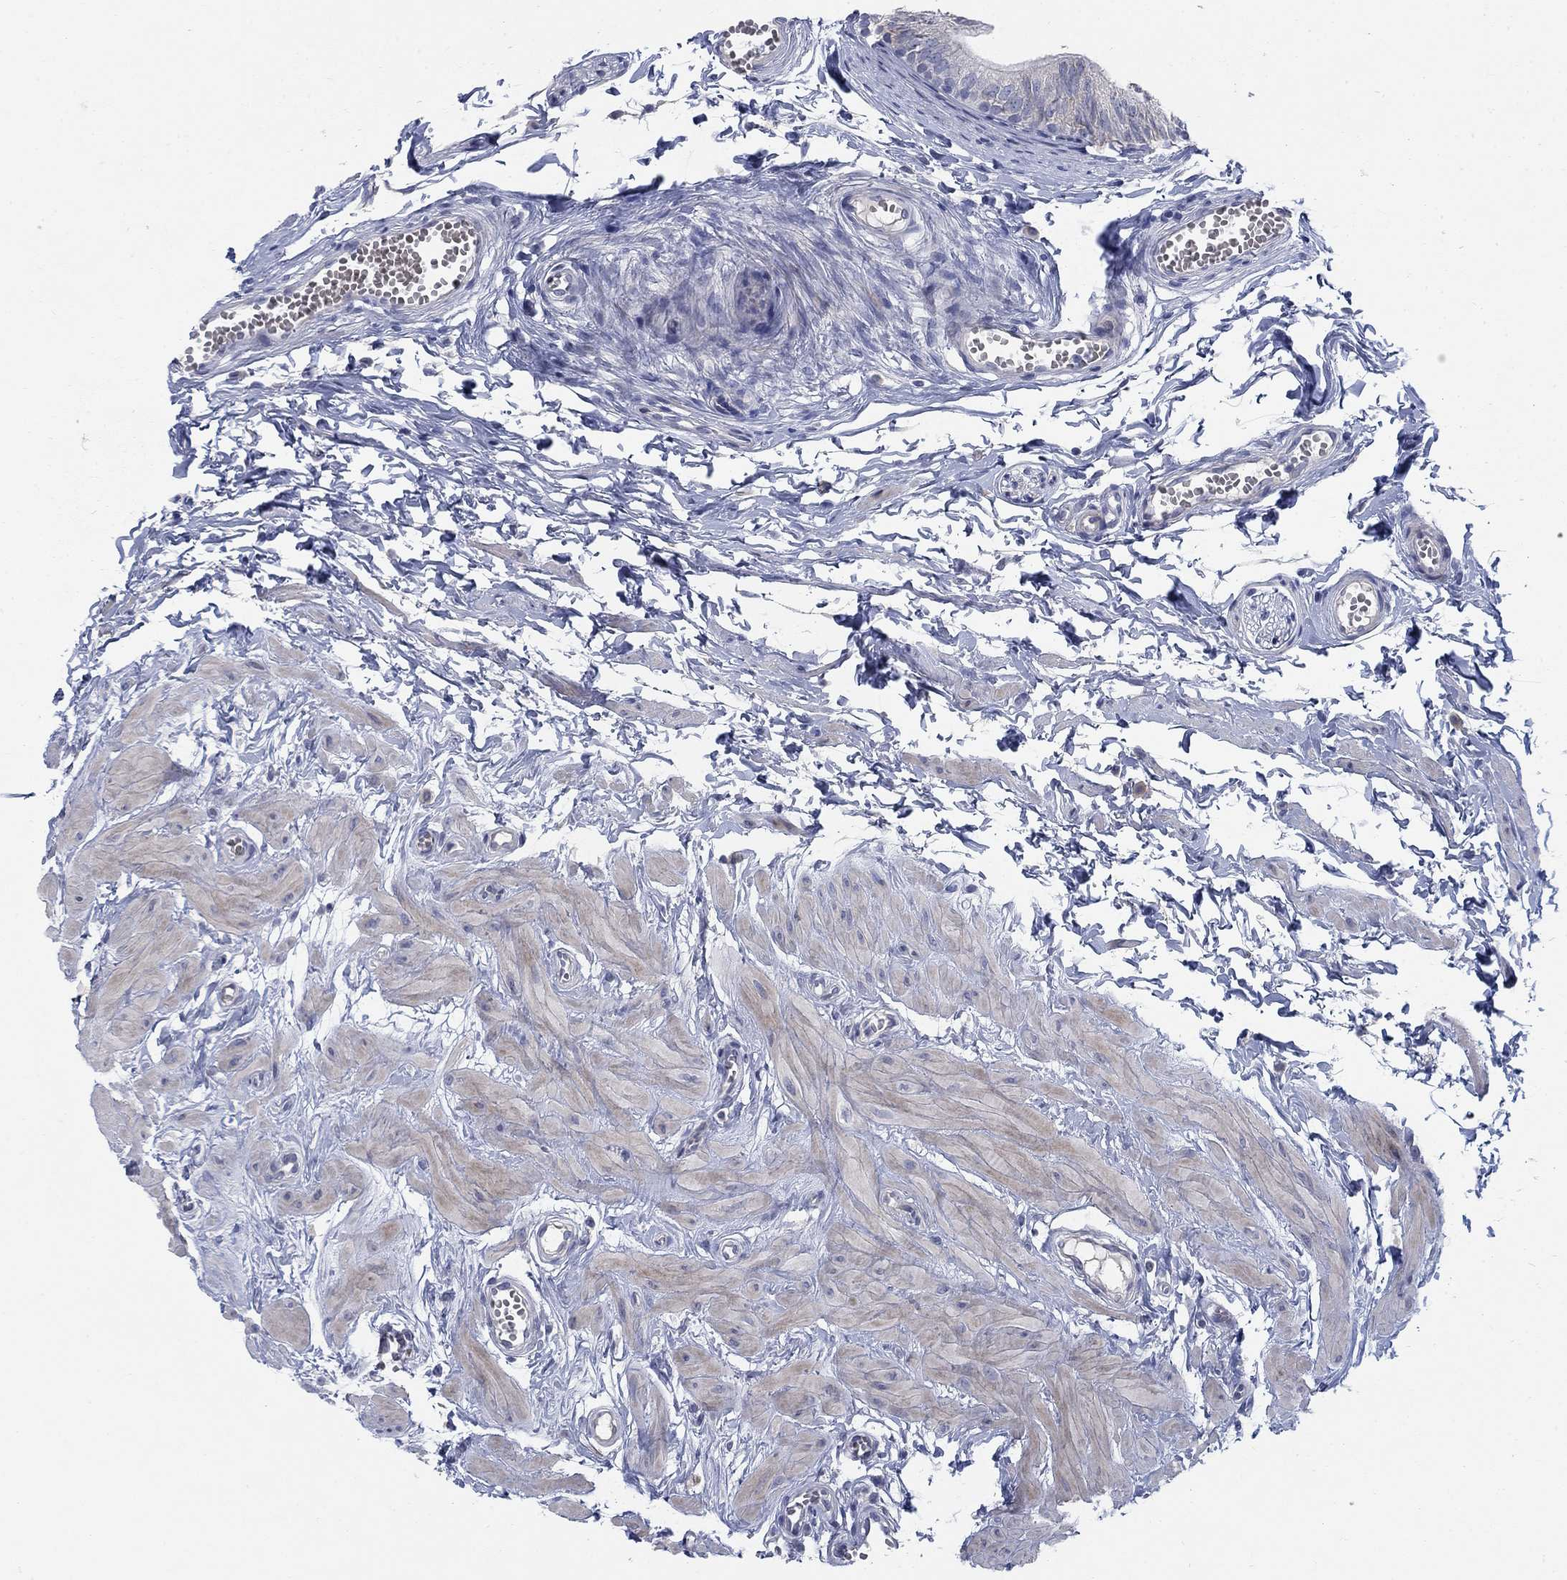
{"staining": {"intensity": "negative", "quantity": "none", "location": "none"}, "tissue": "epididymis", "cell_type": "Glandular cells", "image_type": "normal", "snomed": [{"axis": "morphology", "description": "Normal tissue, NOS"}, {"axis": "topography", "description": "Epididymis"}], "caption": "This is an immunohistochemistry image of unremarkable human epididymis. There is no expression in glandular cells.", "gene": "DNER", "patient": {"sex": "male", "age": 22}}